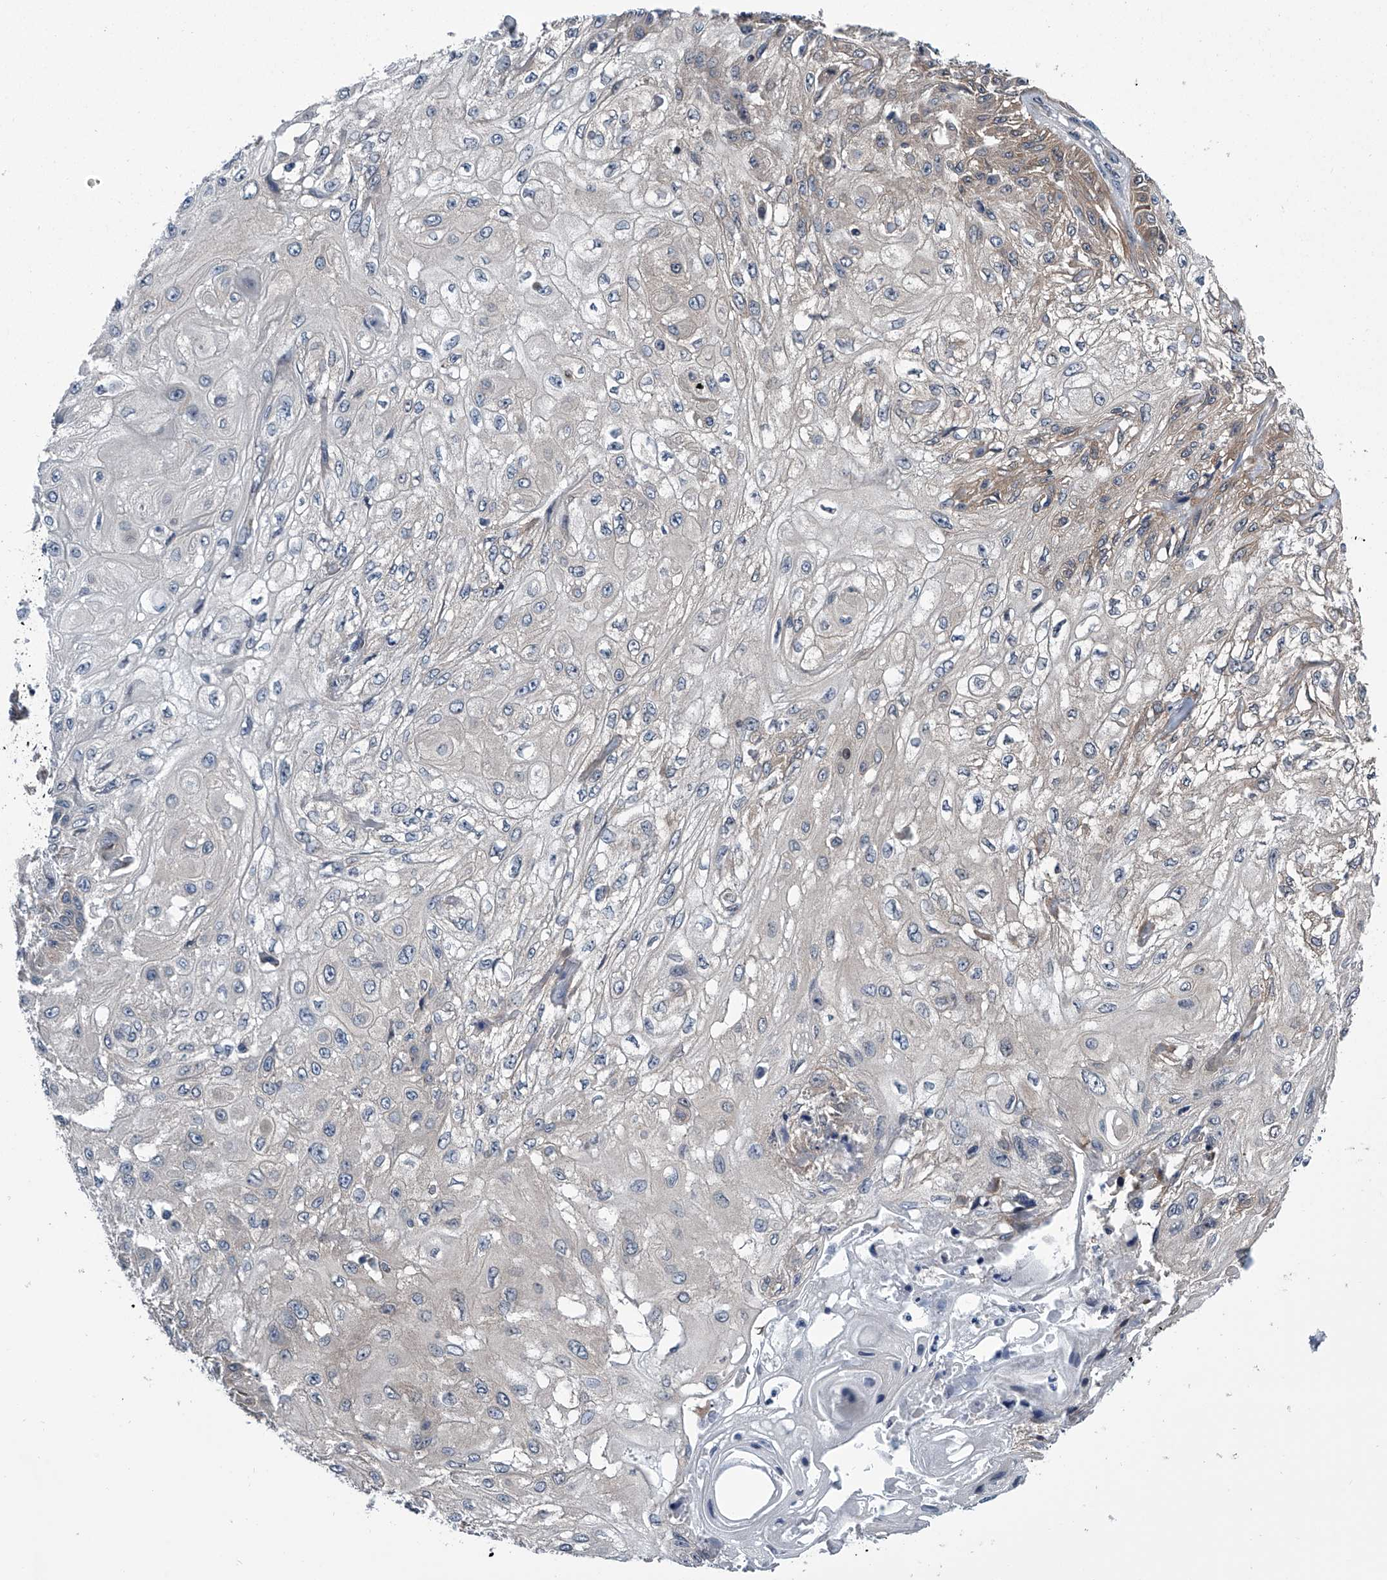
{"staining": {"intensity": "weak", "quantity": "25%-75%", "location": "cytoplasmic/membranous"}, "tissue": "skin cancer", "cell_type": "Tumor cells", "image_type": "cancer", "snomed": [{"axis": "morphology", "description": "Squamous cell carcinoma, NOS"}, {"axis": "morphology", "description": "Squamous cell carcinoma, metastatic, NOS"}, {"axis": "topography", "description": "Skin"}, {"axis": "topography", "description": "Lymph node"}], "caption": "Protein expression analysis of skin cancer shows weak cytoplasmic/membranous positivity in about 25%-75% of tumor cells.", "gene": "PPP2R5D", "patient": {"sex": "male", "age": 75}}